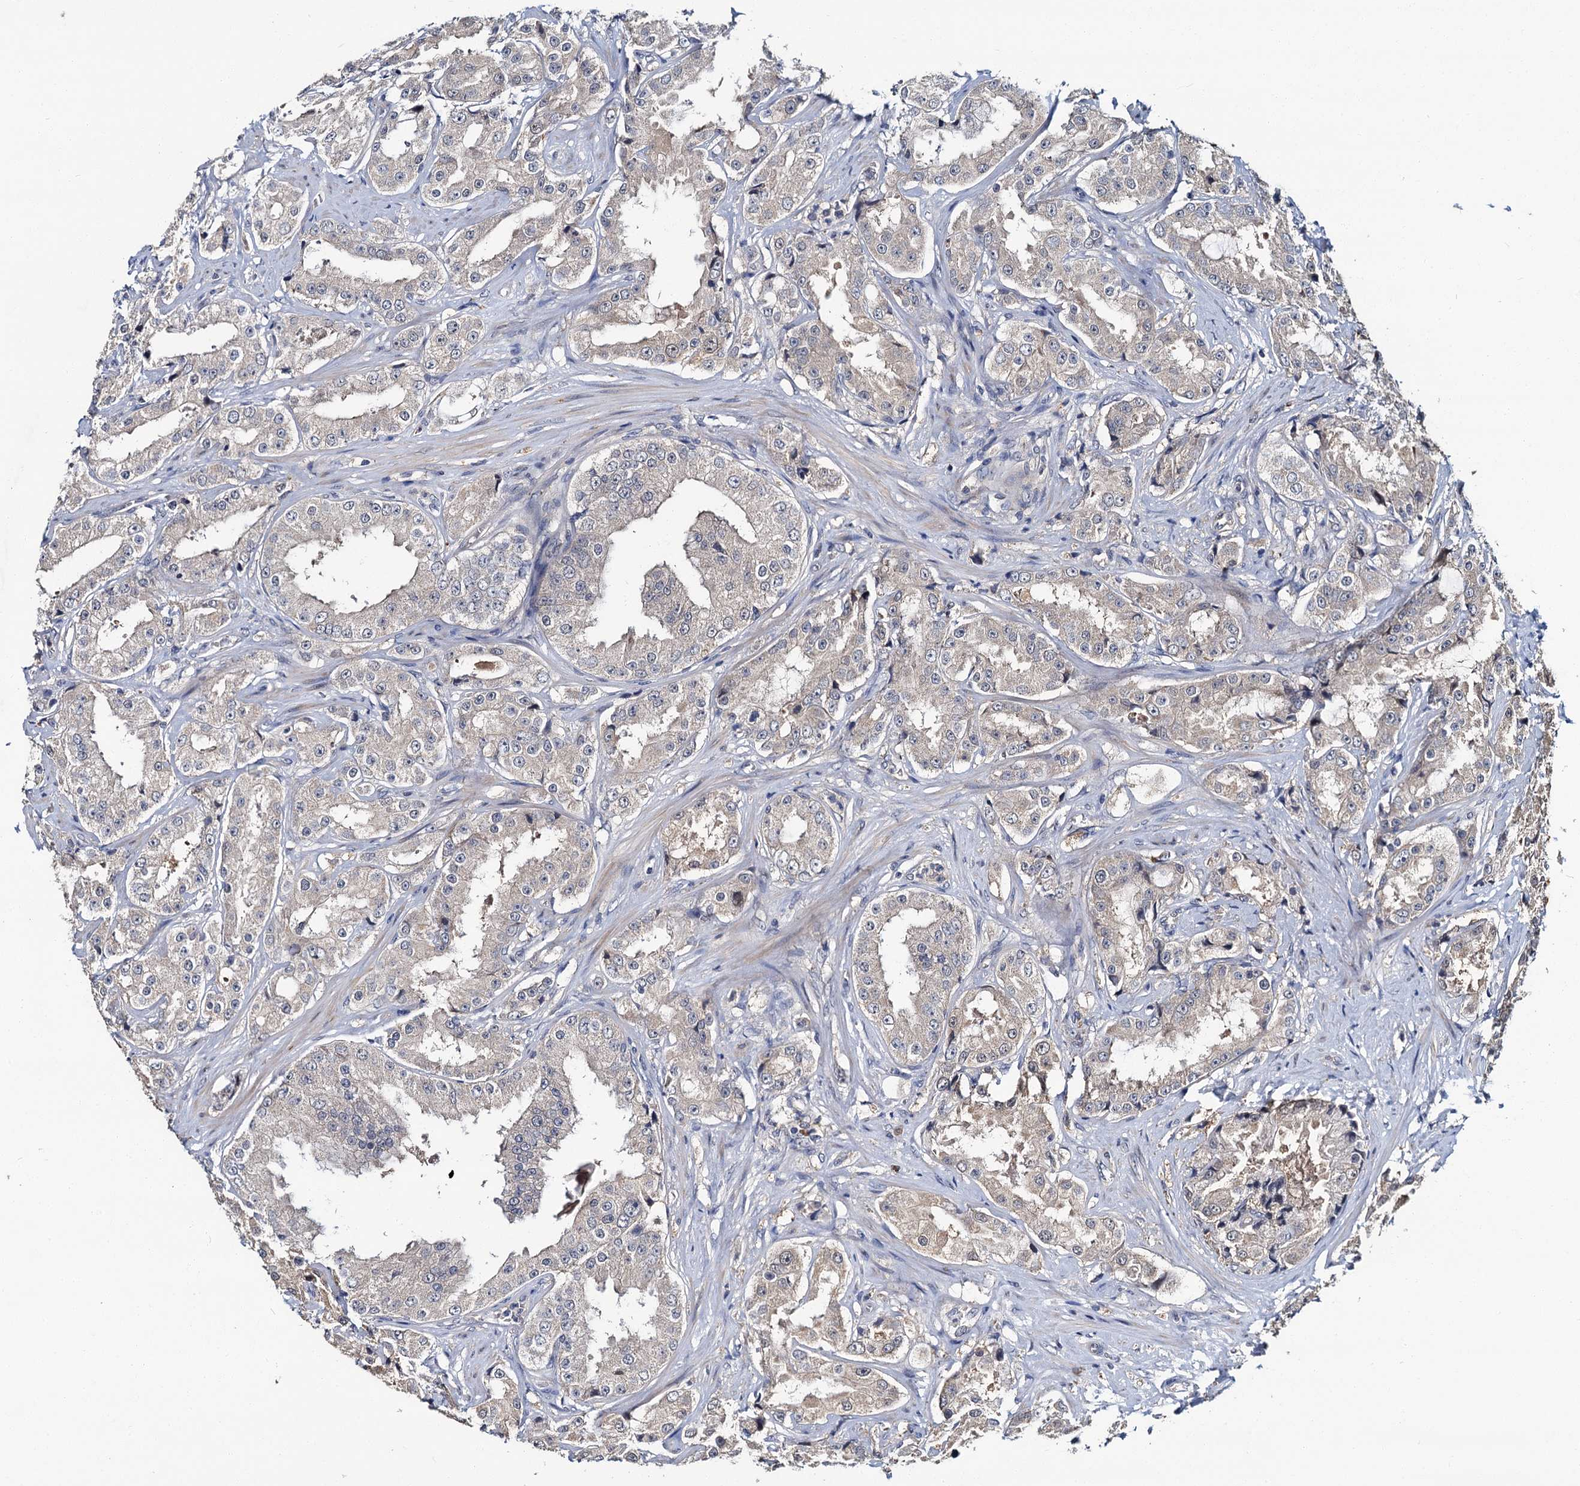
{"staining": {"intensity": "negative", "quantity": "none", "location": "none"}, "tissue": "prostate cancer", "cell_type": "Tumor cells", "image_type": "cancer", "snomed": [{"axis": "morphology", "description": "Adenocarcinoma, High grade"}, {"axis": "topography", "description": "Prostate"}], "caption": "Immunohistochemical staining of human prostate cancer shows no significant expression in tumor cells.", "gene": "SLC46A3", "patient": {"sex": "male", "age": 73}}